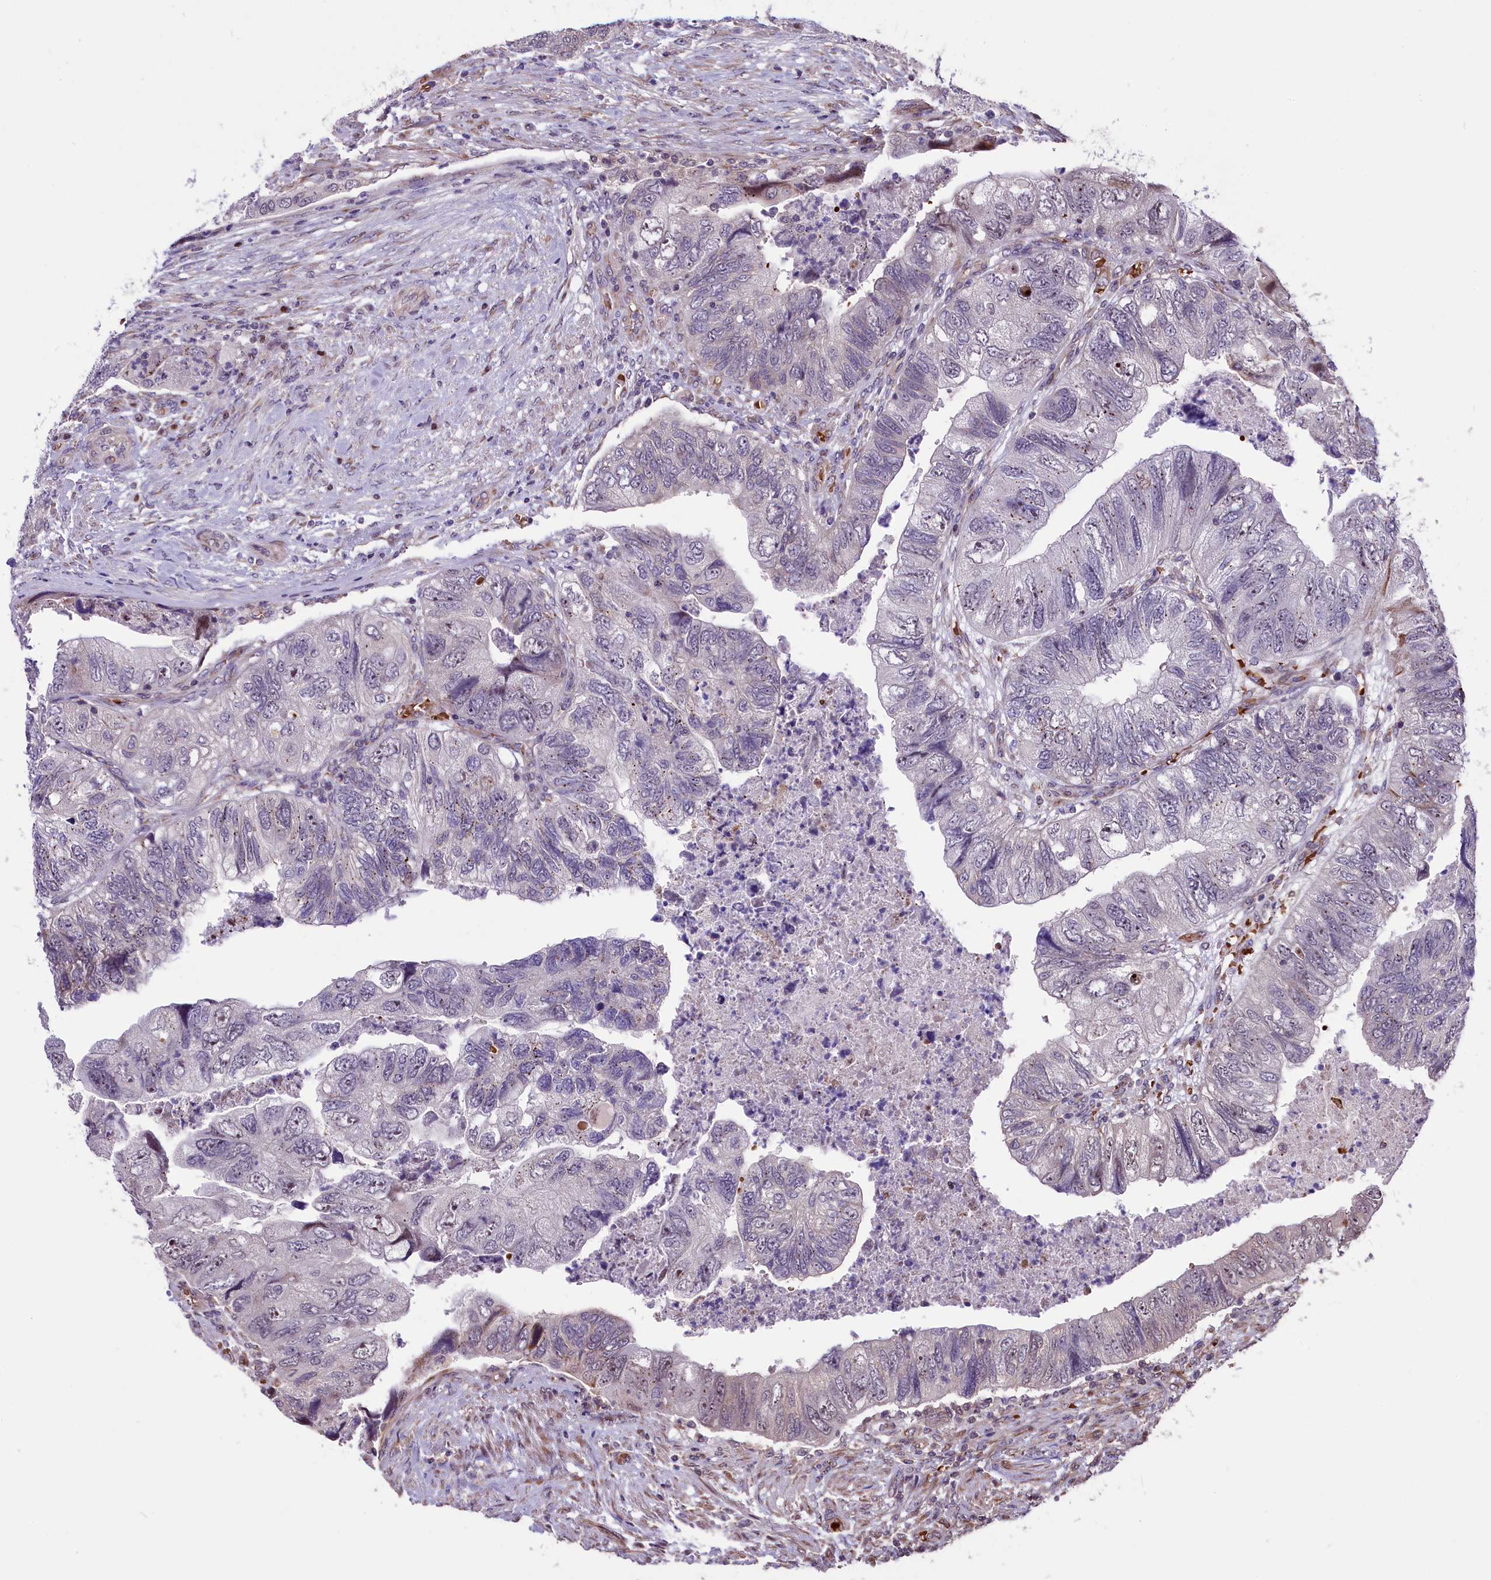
{"staining": {"intensity": "moderate", "quantity": "<25%", "location": "nuclear"}, "tissue": "colorectal cancer", "cell_type": "Tumor cells", "image_type": "cancer", "snomed": [{"axis": "morphology", "description": "Adenocarcinoma, NOS"}, {"axis": "topography", "description": "Rectum"}], "caption": "Adenocarcinoma (colorectal) tissue exhibits moderate nuclear expression in about <25% of tumor cells Nuclei are stained in blue.", "gene": "SHFL", "patient": {"sex": "male", "age": 63}}